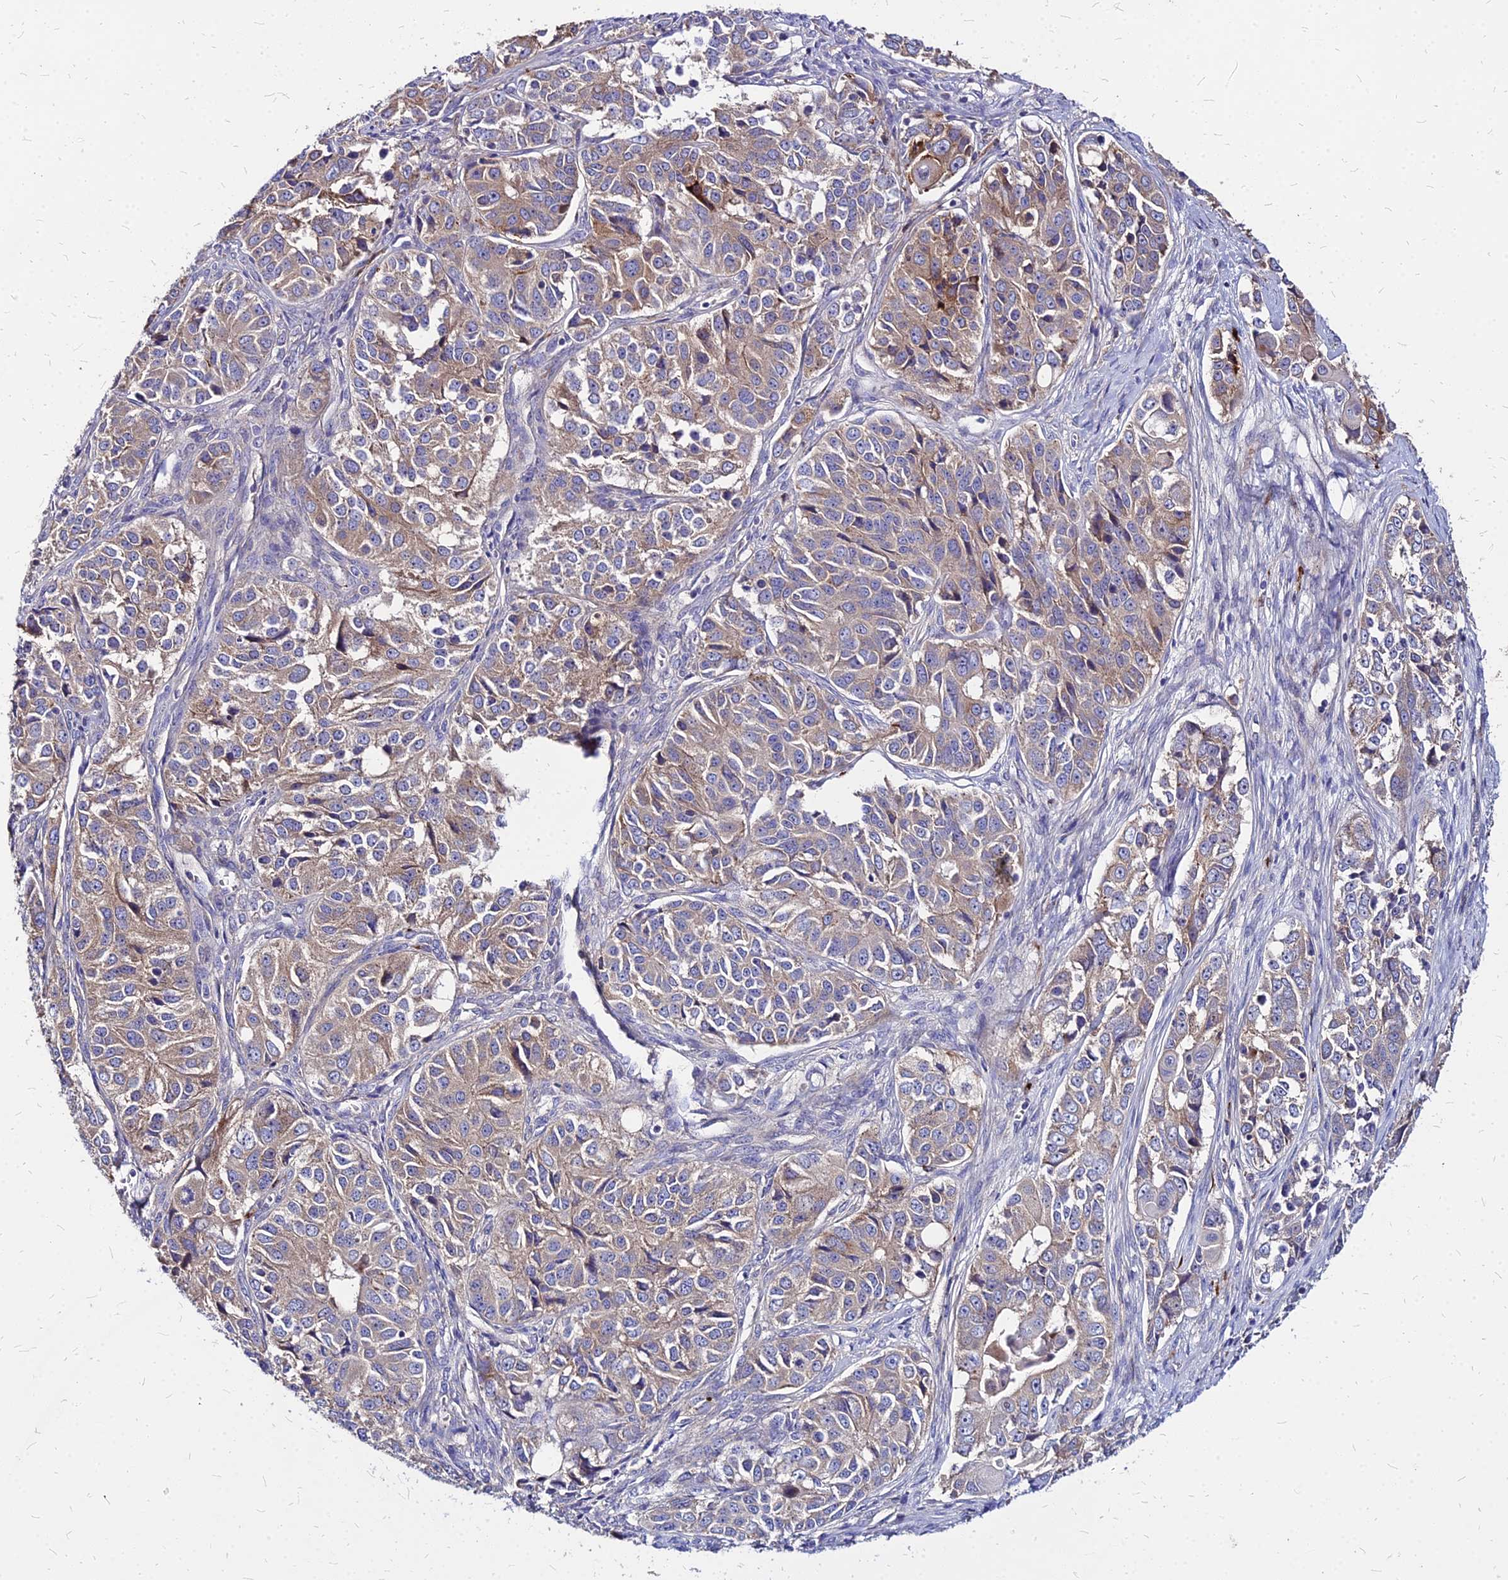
{"staining": {"intensity": "weak", "quantity": "25%-75%", "location": "cytoplasmic/membranous"}, "tissue": "ovarian cancer", "cell_type": "Tumor cells", "image_type": "cancer", "snomed": [{"axis": "morphology", "description": "Carcinoma, endometroid"}, {"axis": "topography", "description": "Ovary"}], "caption": "High-power microscopy captured an immunohistochemistry (IHC) histopathology image of endometroid carcinoma (ovarian), revealing weak cytoplasmic/membranous staining in about 25%-75% of tumor cells. (brown staining indicates protein expression, while blue staining denotes nuclei).", "gene": "COMMD10", "patient": {"sex": "female", "age": 51}}